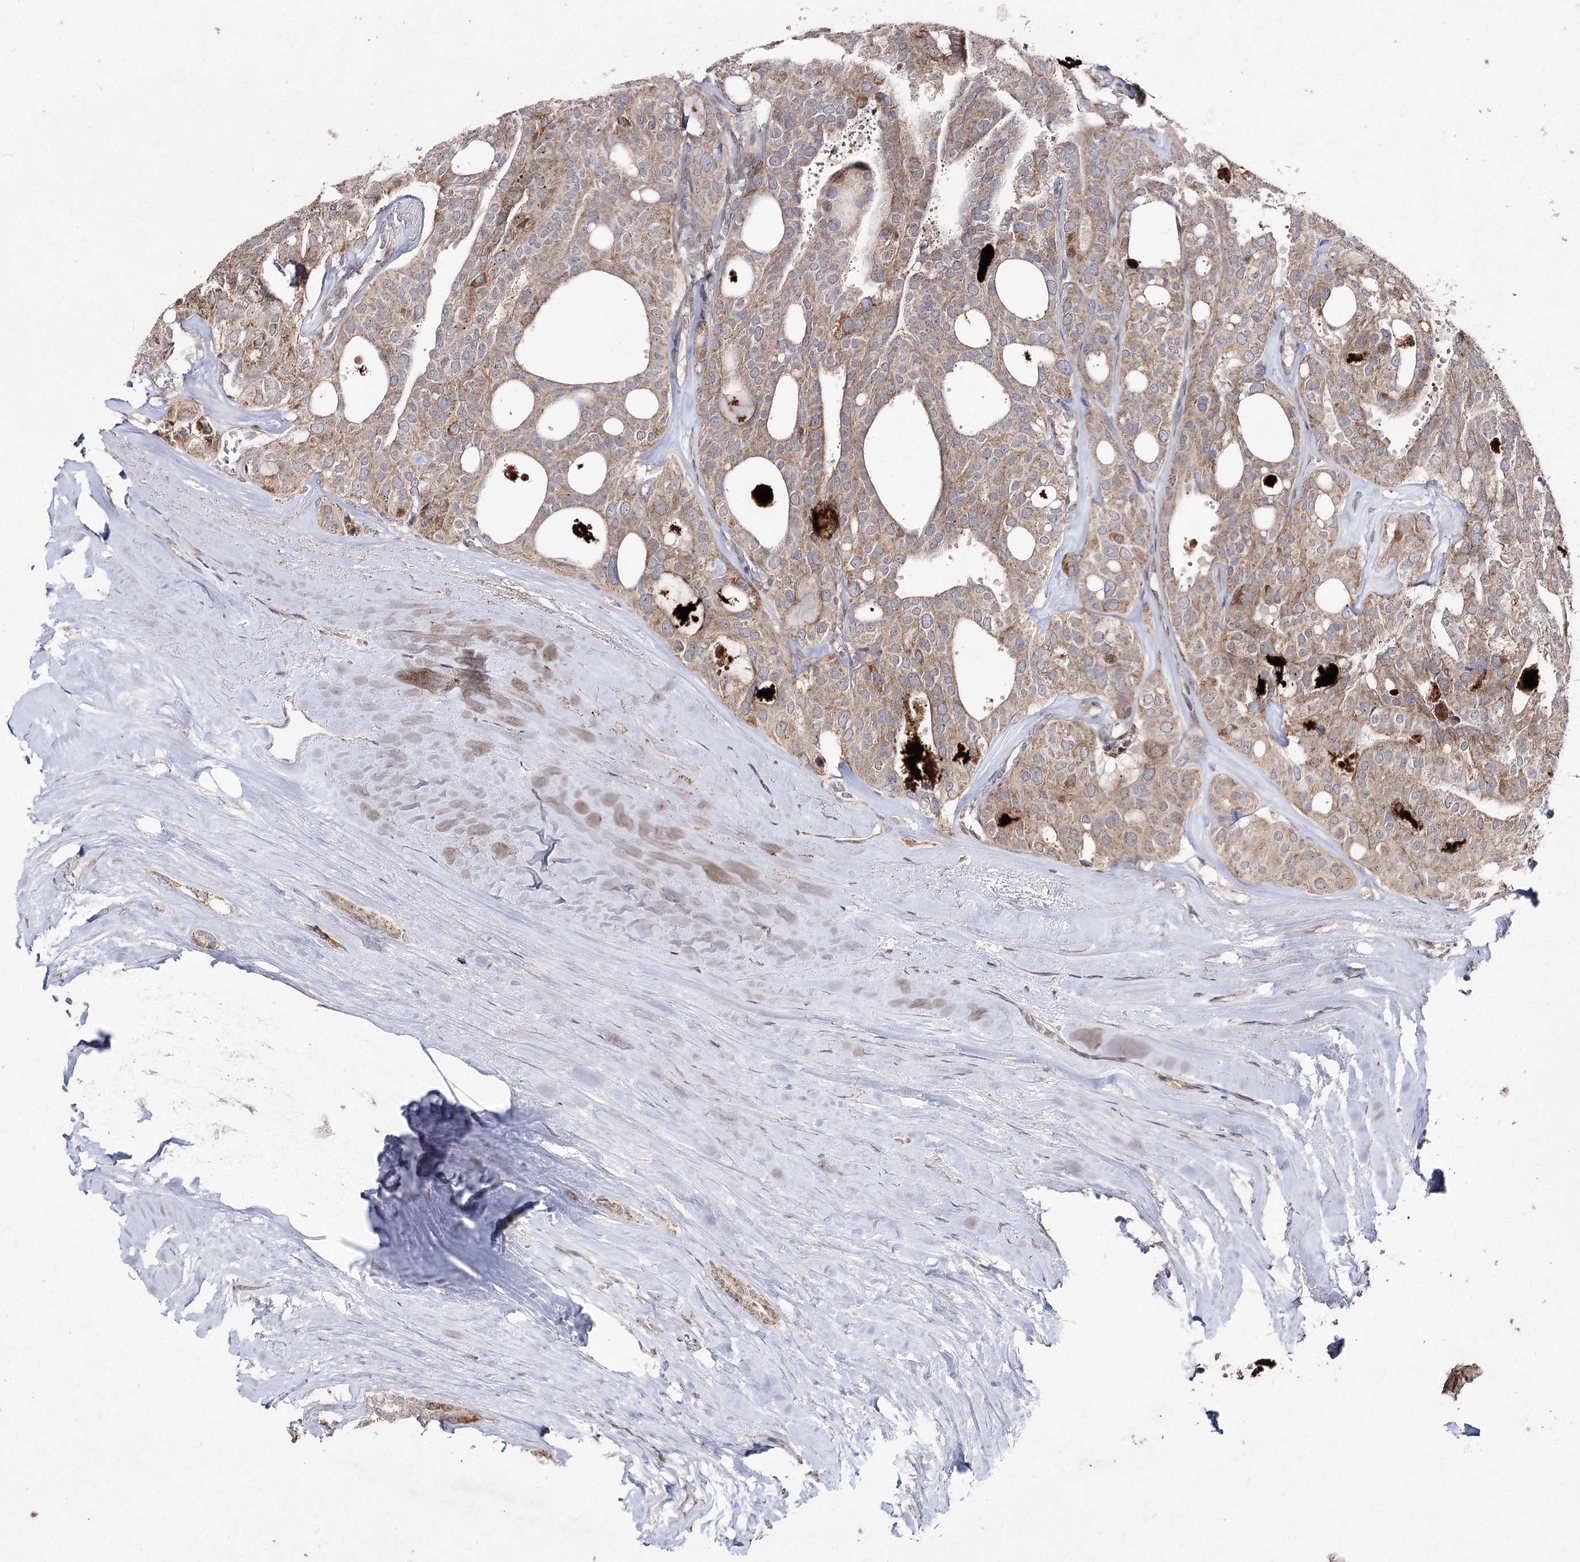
{"staining": {"intensity": "moderate", "quantity": ">75%", "location": "cytoplasmic/membranous"}, "tissue": "thyroid cancer", "cell_type": "Tumor cells", "image_type": "cancer", "snomed": [{"axis": "morphology", "description": "Follicular adenoma carcinoma, NOS"}, {"axis": "topography", "description": "Thyroid gland"}], "caption": "Immunohistochemistry (IHC) of thyroid cancer demonstrates medium levels of moderate cytoplasmic/membranous staining in about >75% of tumor cells.", "gene": "FANCL", "patient": {"sex": "male", "age": 75}}